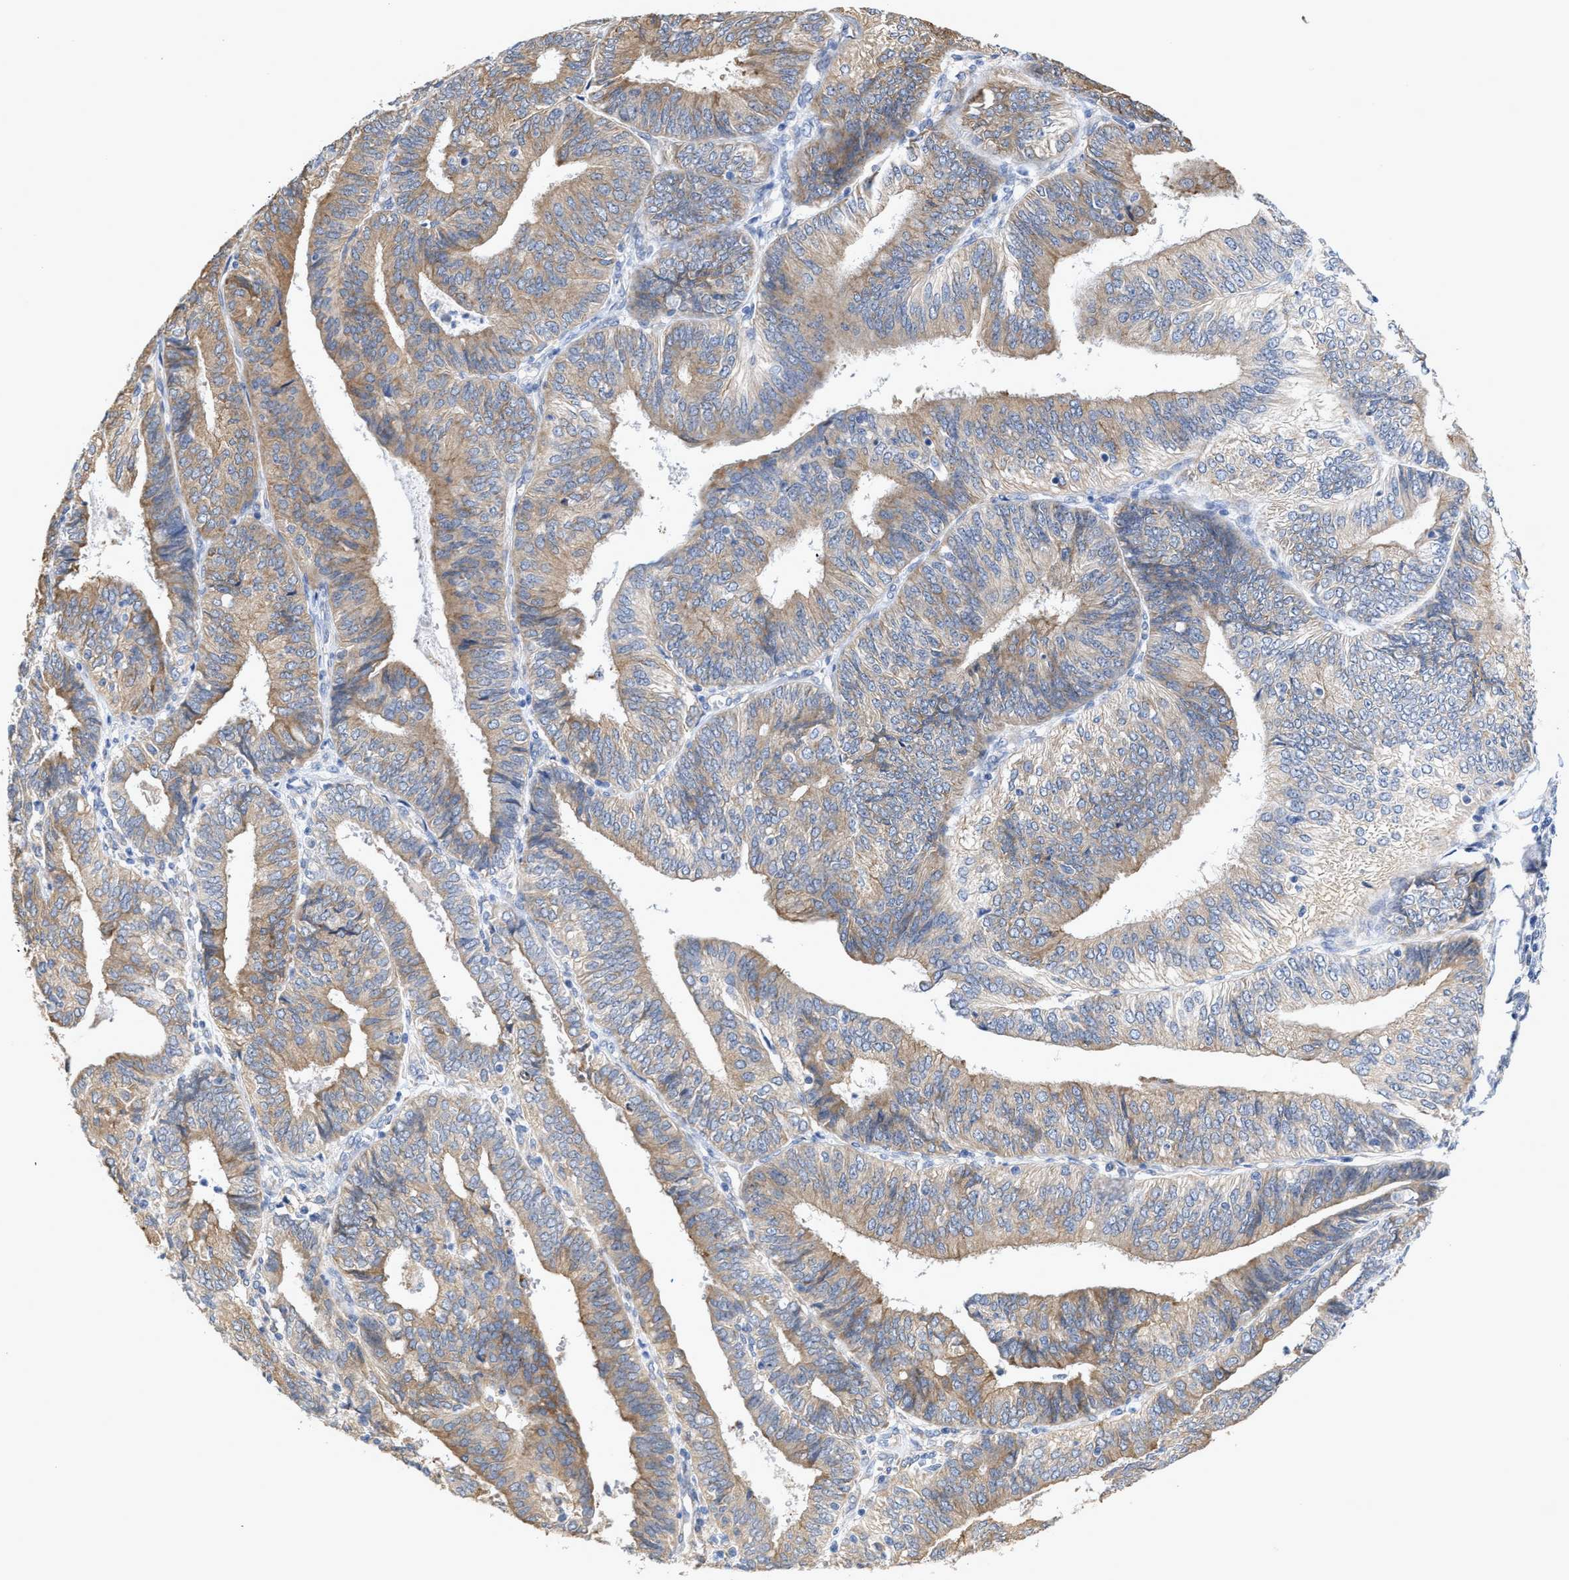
{"staining": {"intensity": "moderate", "quantity": ">75%", "location": "cytoplasmic/membranous"}, "tissue": "endometrial cancer", "cell_type": "Tumor cells", "image_type": "cancer", "snomed": [{"axis": "morphology", "description": "Adenocarcinoma, NOS"}, {"axis": "topography", "description": "Endometrium"}], "caption": "An IHC image of neoplastic tissue is shown. Protein staining in brown shows moderate cytoplasmic/membranous positivity in adenocarcinoma (endometrial) within tumor cells.", "gene": "RYR2", "patient": {"sex": "female", "age": 58}}